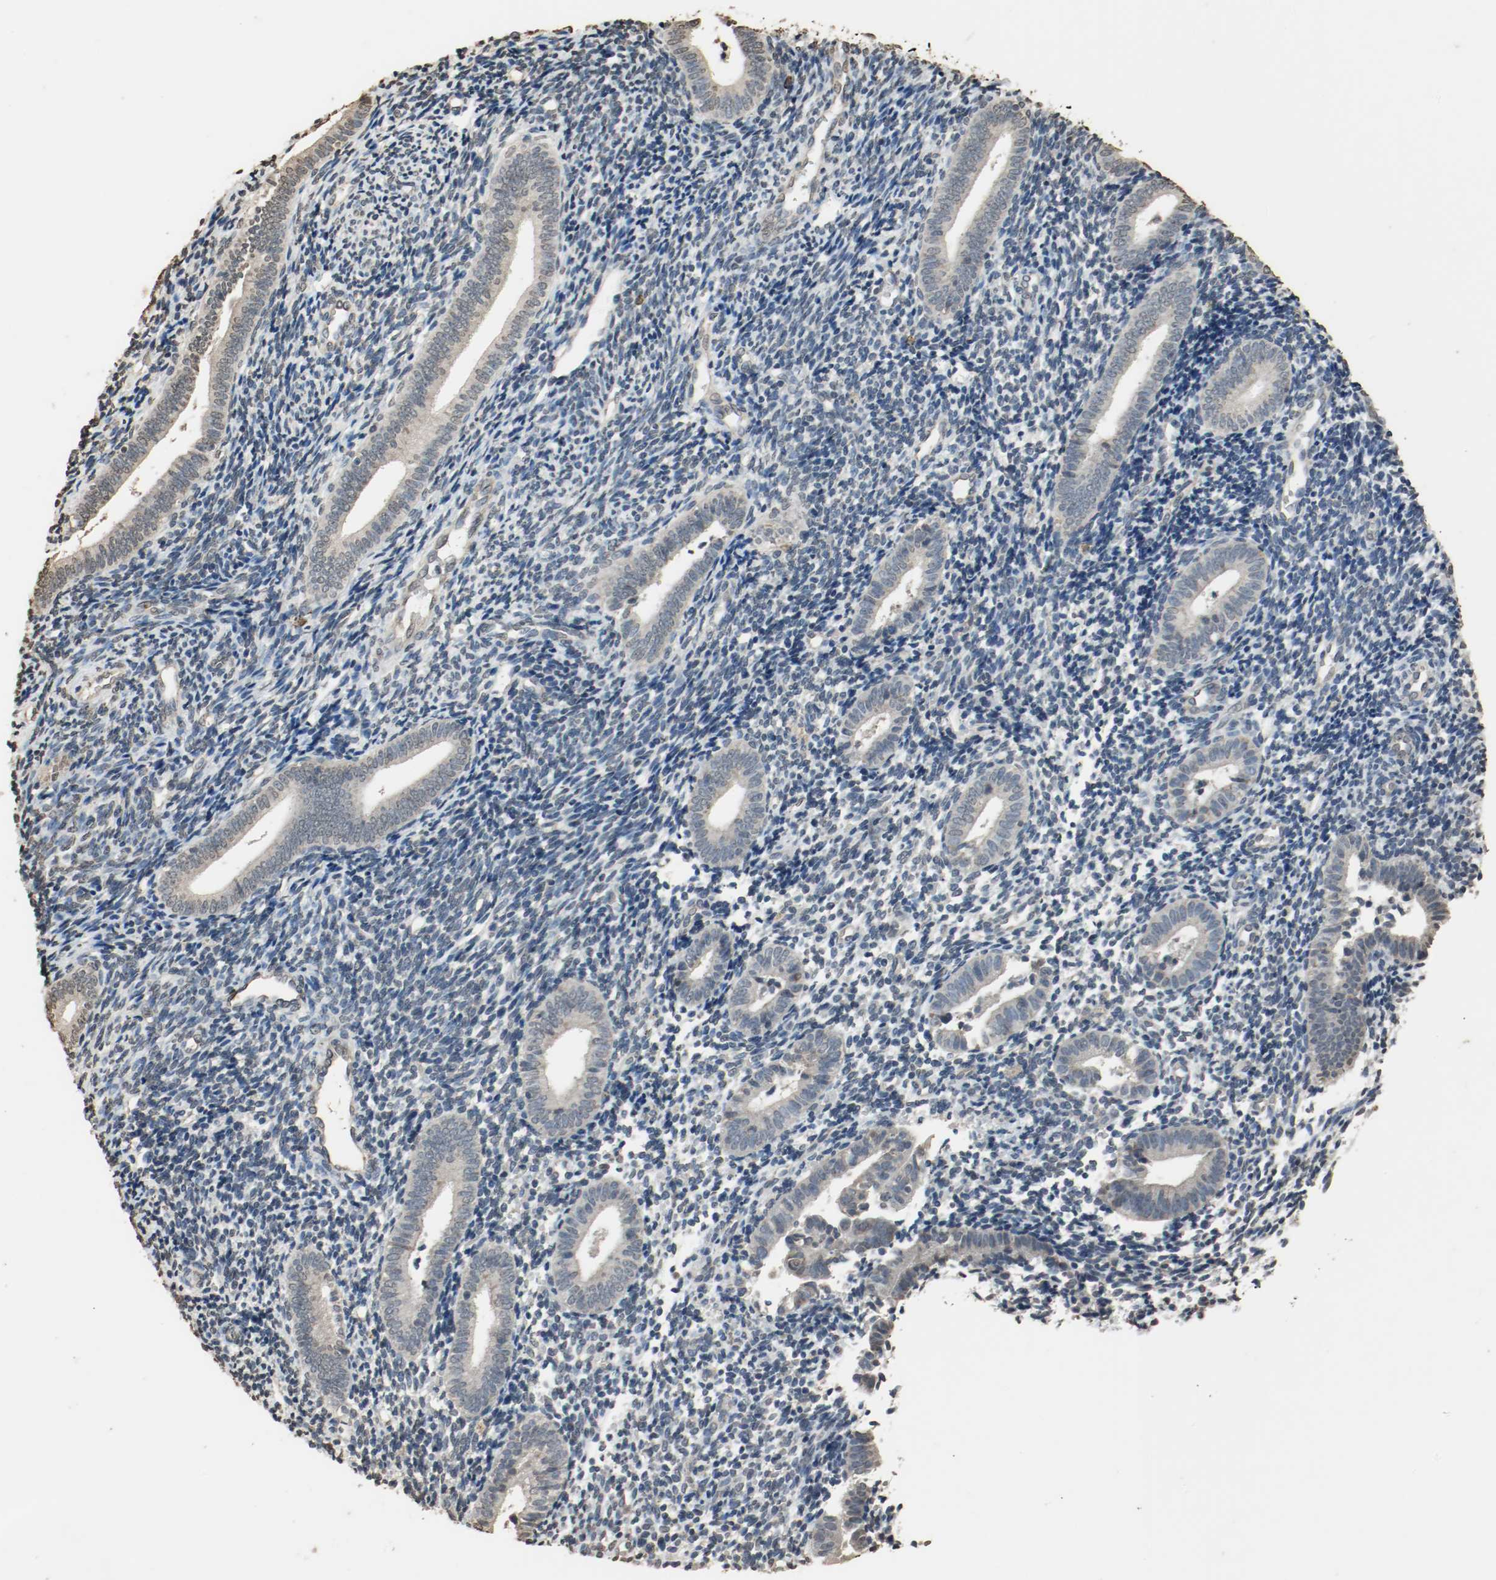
{"staining": {"intensity": "negative", "quantity": "none", "location": "none"}, "tissue": "endometrium", "cell_type": "Cells in endometrial stroma", "image_type": "normal", "snomed": [{"axis": "morphology", "description": "Normal tissue, NOS"}, {"axis": "topography", "description": "Uterus"}, {"axis": "topography", "description": "Endometrium"}], "caption": "High power microscopy histopathology image of an immunohistochemistry (IHC) photomicrograph of benign endometrium, revealing no significant expression in cells in endometrial stroma.", "gene": "RTN4", "patient": {"sex": "female", "age": 33}}